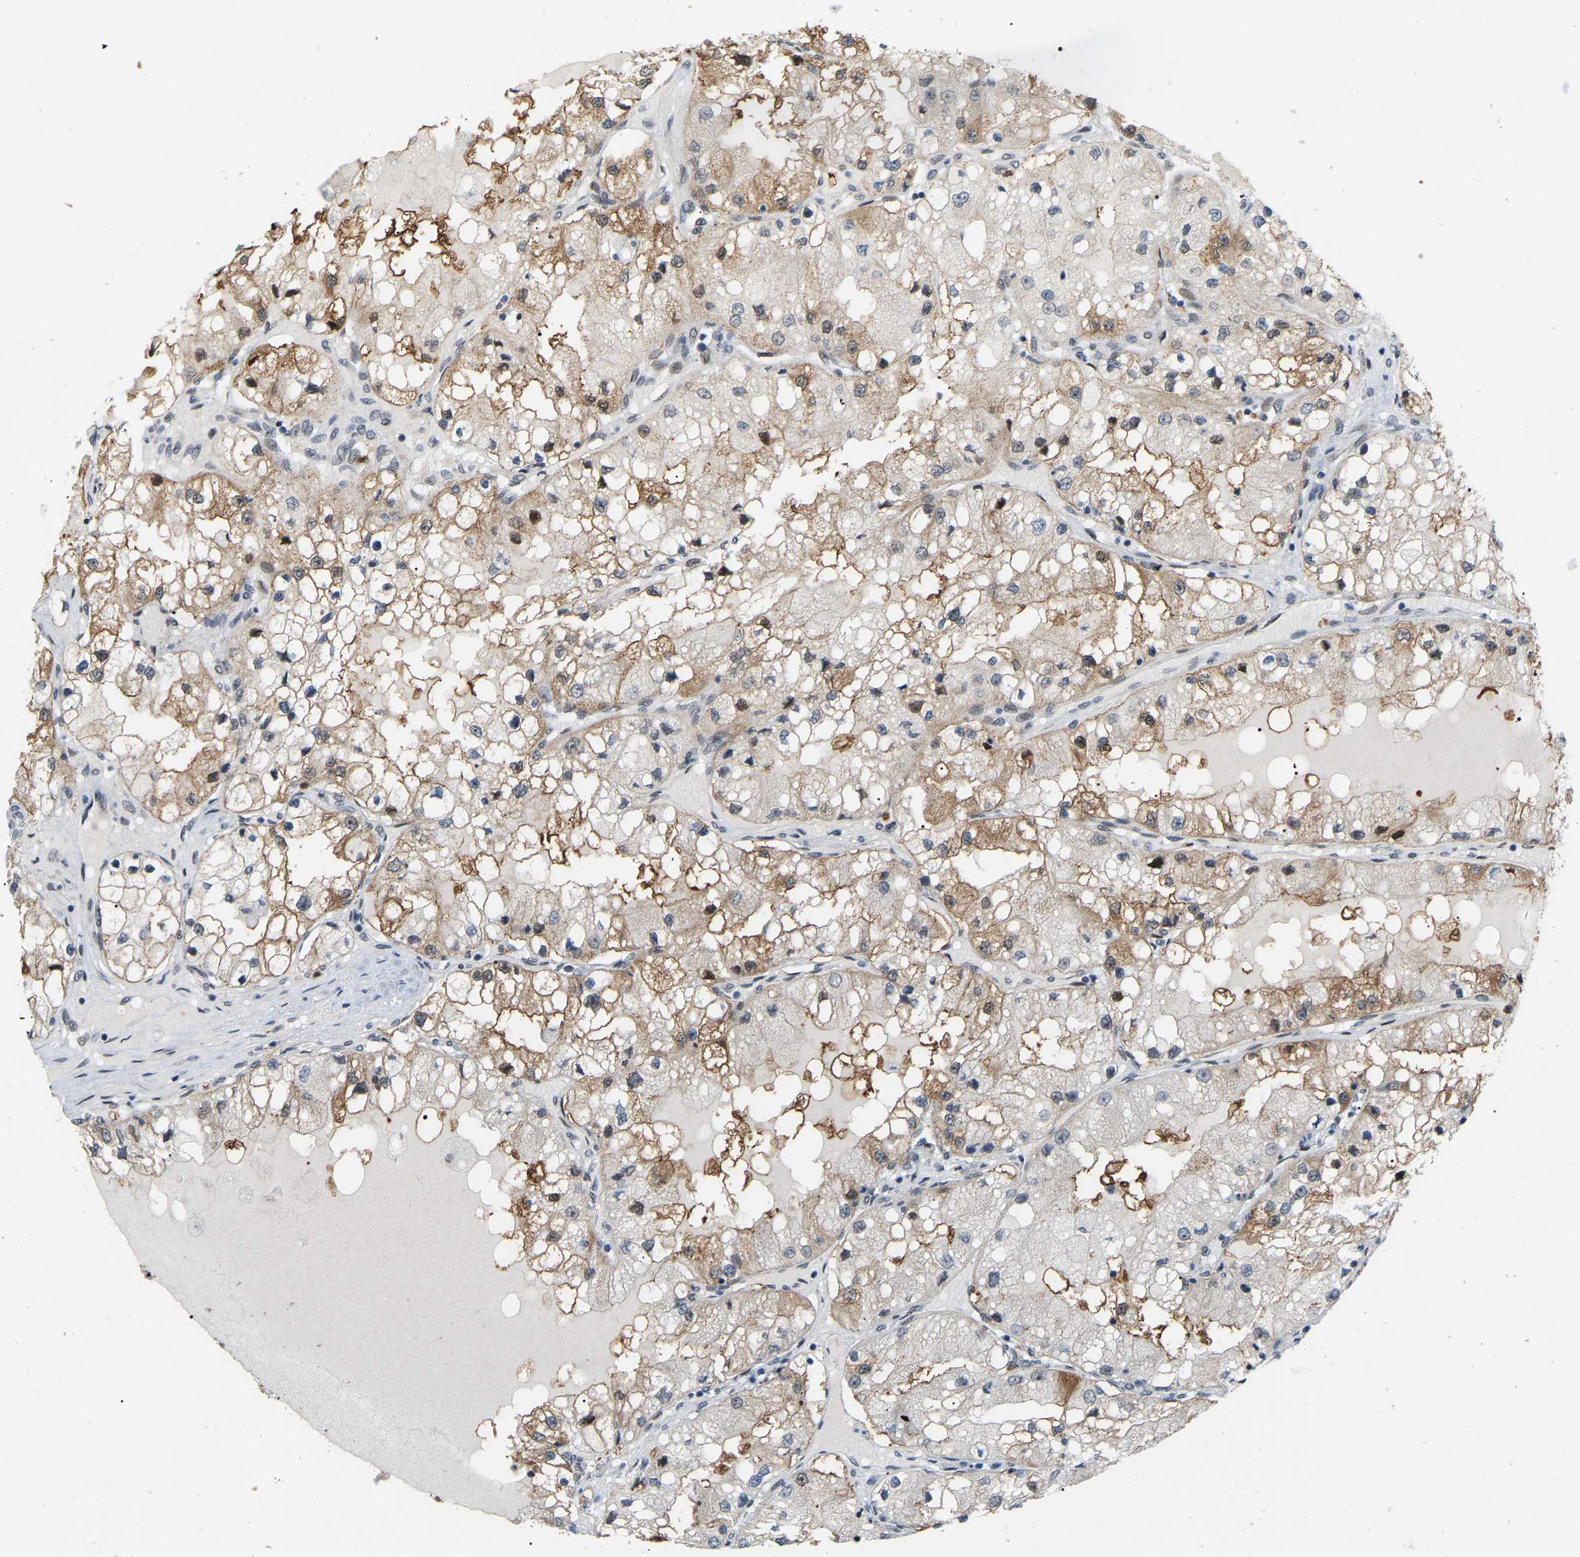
{"staining": {"intensity": "moderate", "quantity": ">75%", "location": "cytoplasmic/membranous"}, "tissue": "renal cancer", "cell_type": "Tumor cells", "image_type": "cancer", "snomed": [{"axis": "morphology", "description": "Adenocarcinoma, NOS"}, {"axis": "topography", "description": "Kidney"}], "caption": "The histopathology image shows a brown stain indicating the presence of a protein in the cytoplasmic/membranous of tumor cells in renal cancer.", "gene": "CROT", "patient": {"sex": "male", "age": 68}}